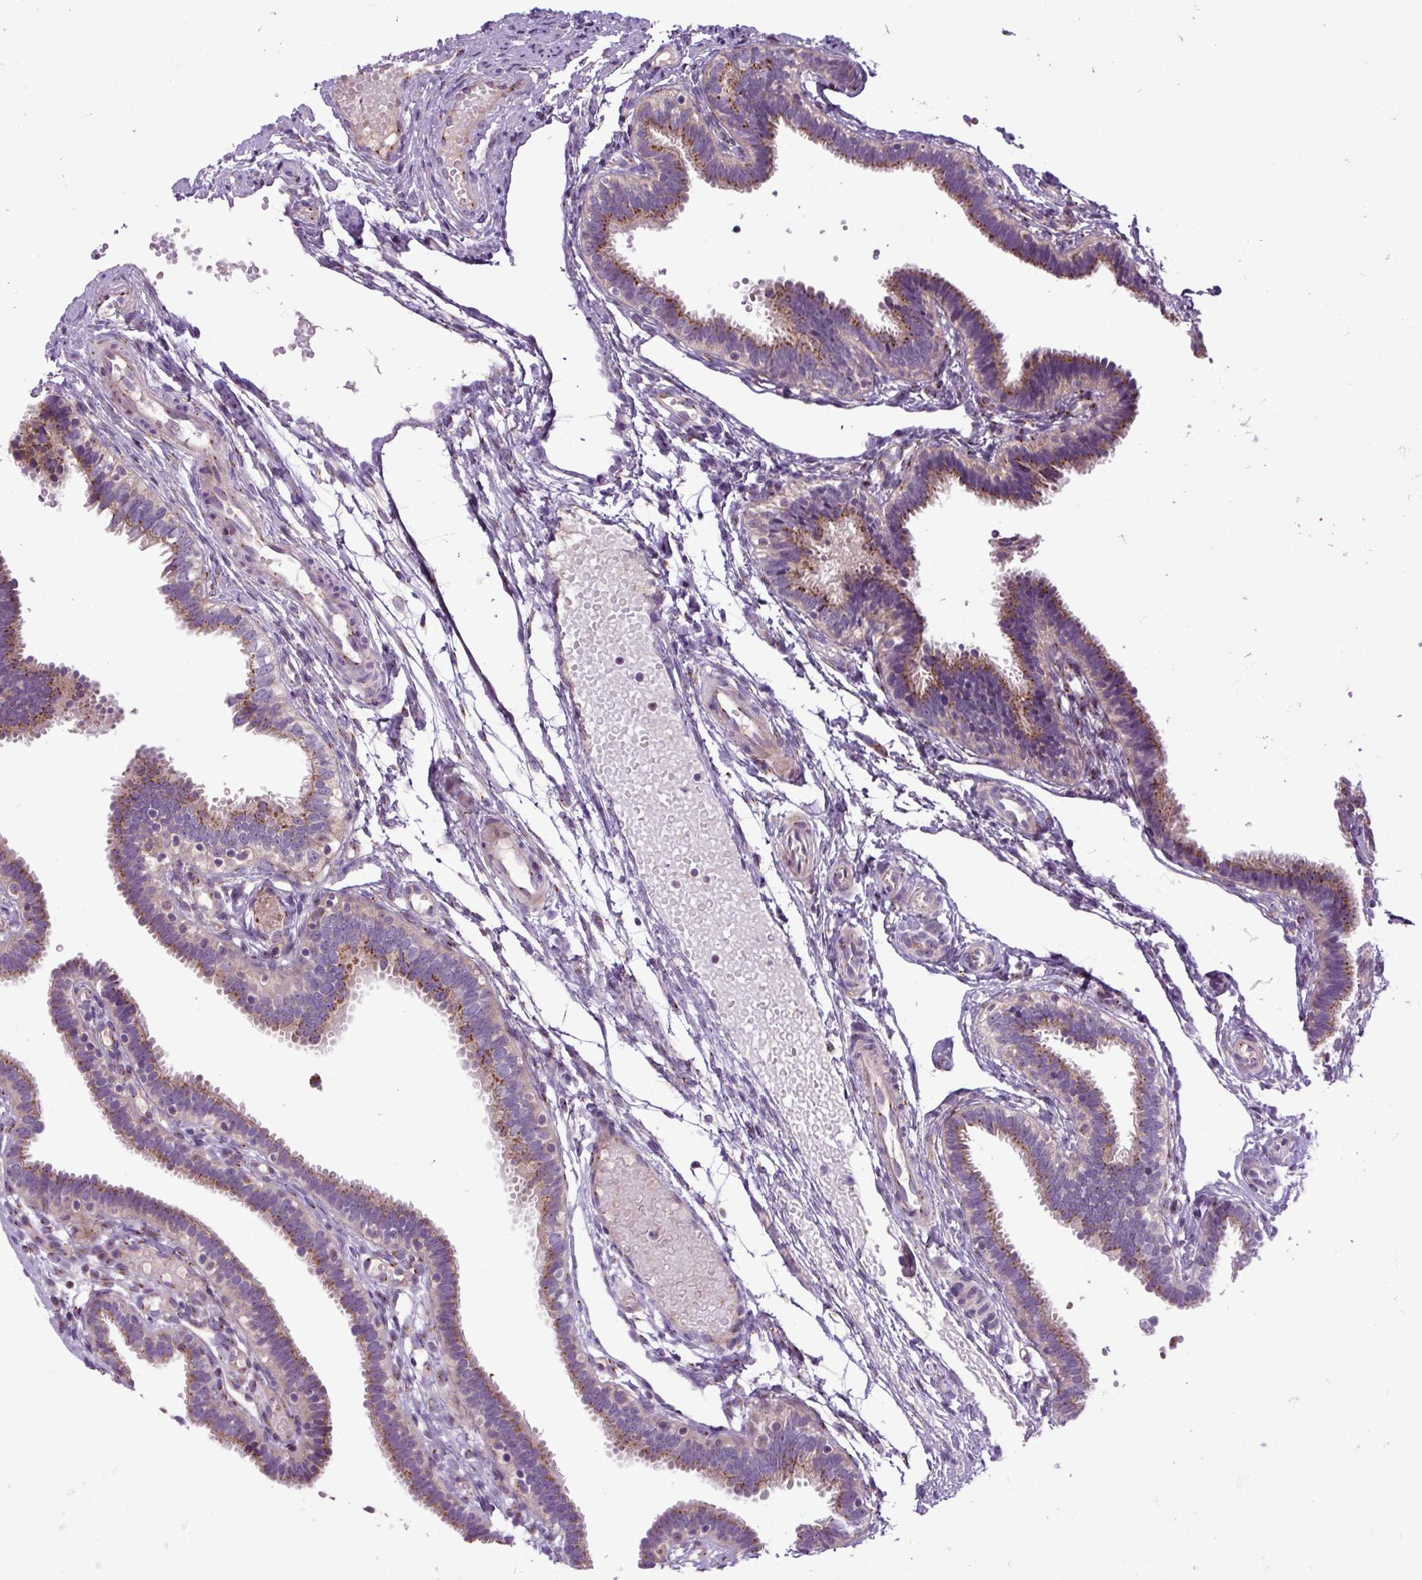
{"staining": {"intensity": "strong", "quantity": "25%-75%", "location": "cytoplasmic/membranous"}, "tissue": "fallopian tube", "cell_type": "Glandular cells", "image_type": "normal", "snomed": [{"axis": "morphology", "description": "Normal tissue, NOS"}, {"axis": "topography", "description": "Fallopian tube"}], "caption": "Human fallopian tube stained with a brown dye exhibits strong cytoplasmic/membranous positive positivity in about 25%-75% of glandular cells.", "gene": "MSMP", "patient": {"sex": "female", "age": 37}}